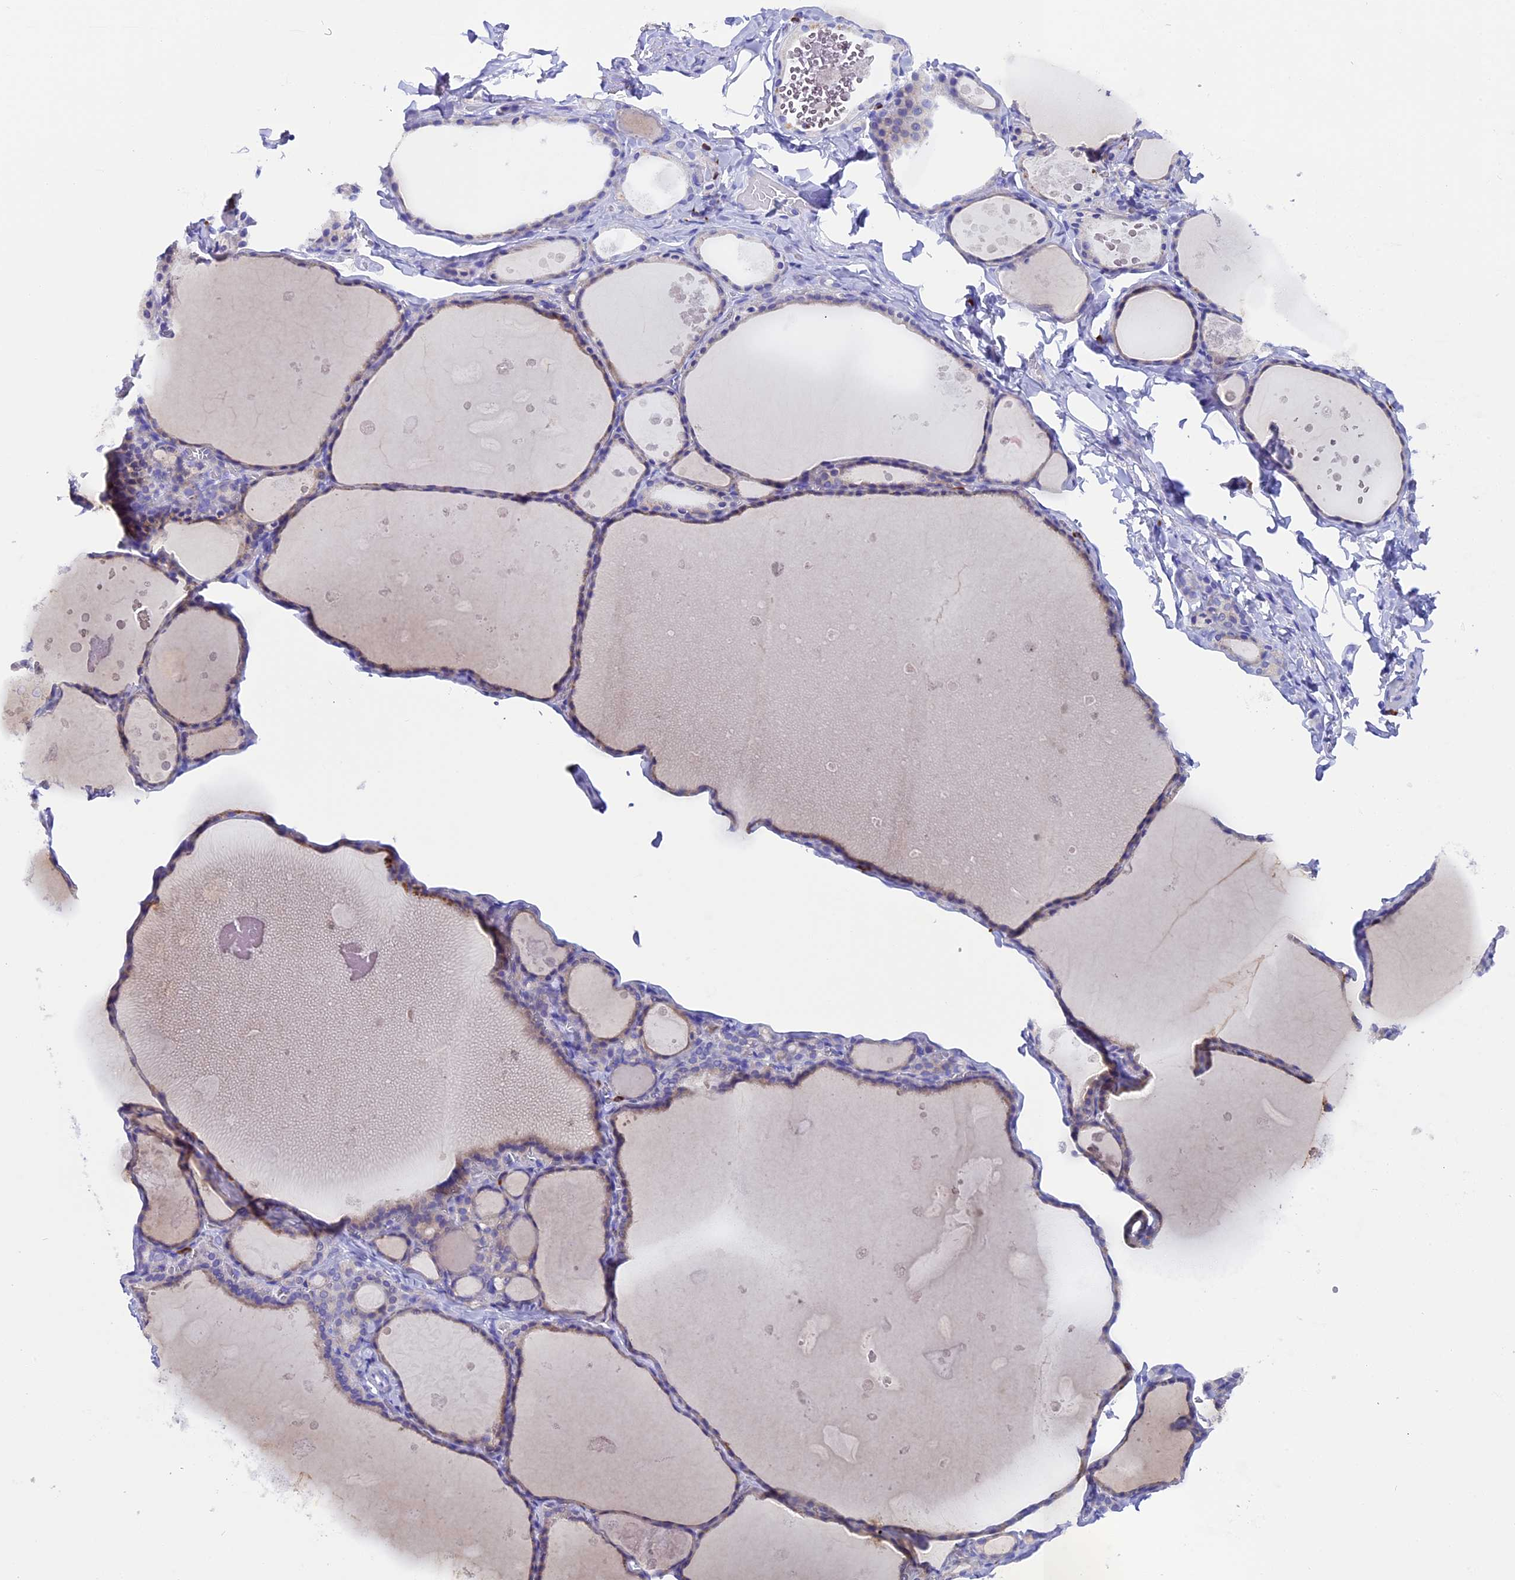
{"staining": {"intensity": "weak", "quantity": "<25%", "location": "cytoplasmic/membranous"}, "tissue": "thyroid gland", "cell_type": "Glandular cells", "image_type": "normal", "snomed": [{"axis": "morphology", "description": "Normal tissue, NOS"}, {"axis": "topography", "description": "Thyroid gland"}], "caption": "This is a micrograph of IHC staining of benign thyroid gland, which shows no positivity in glandular cells.", "gene": "FKBP11", "patient": {"sex": "male", "age": 56}}